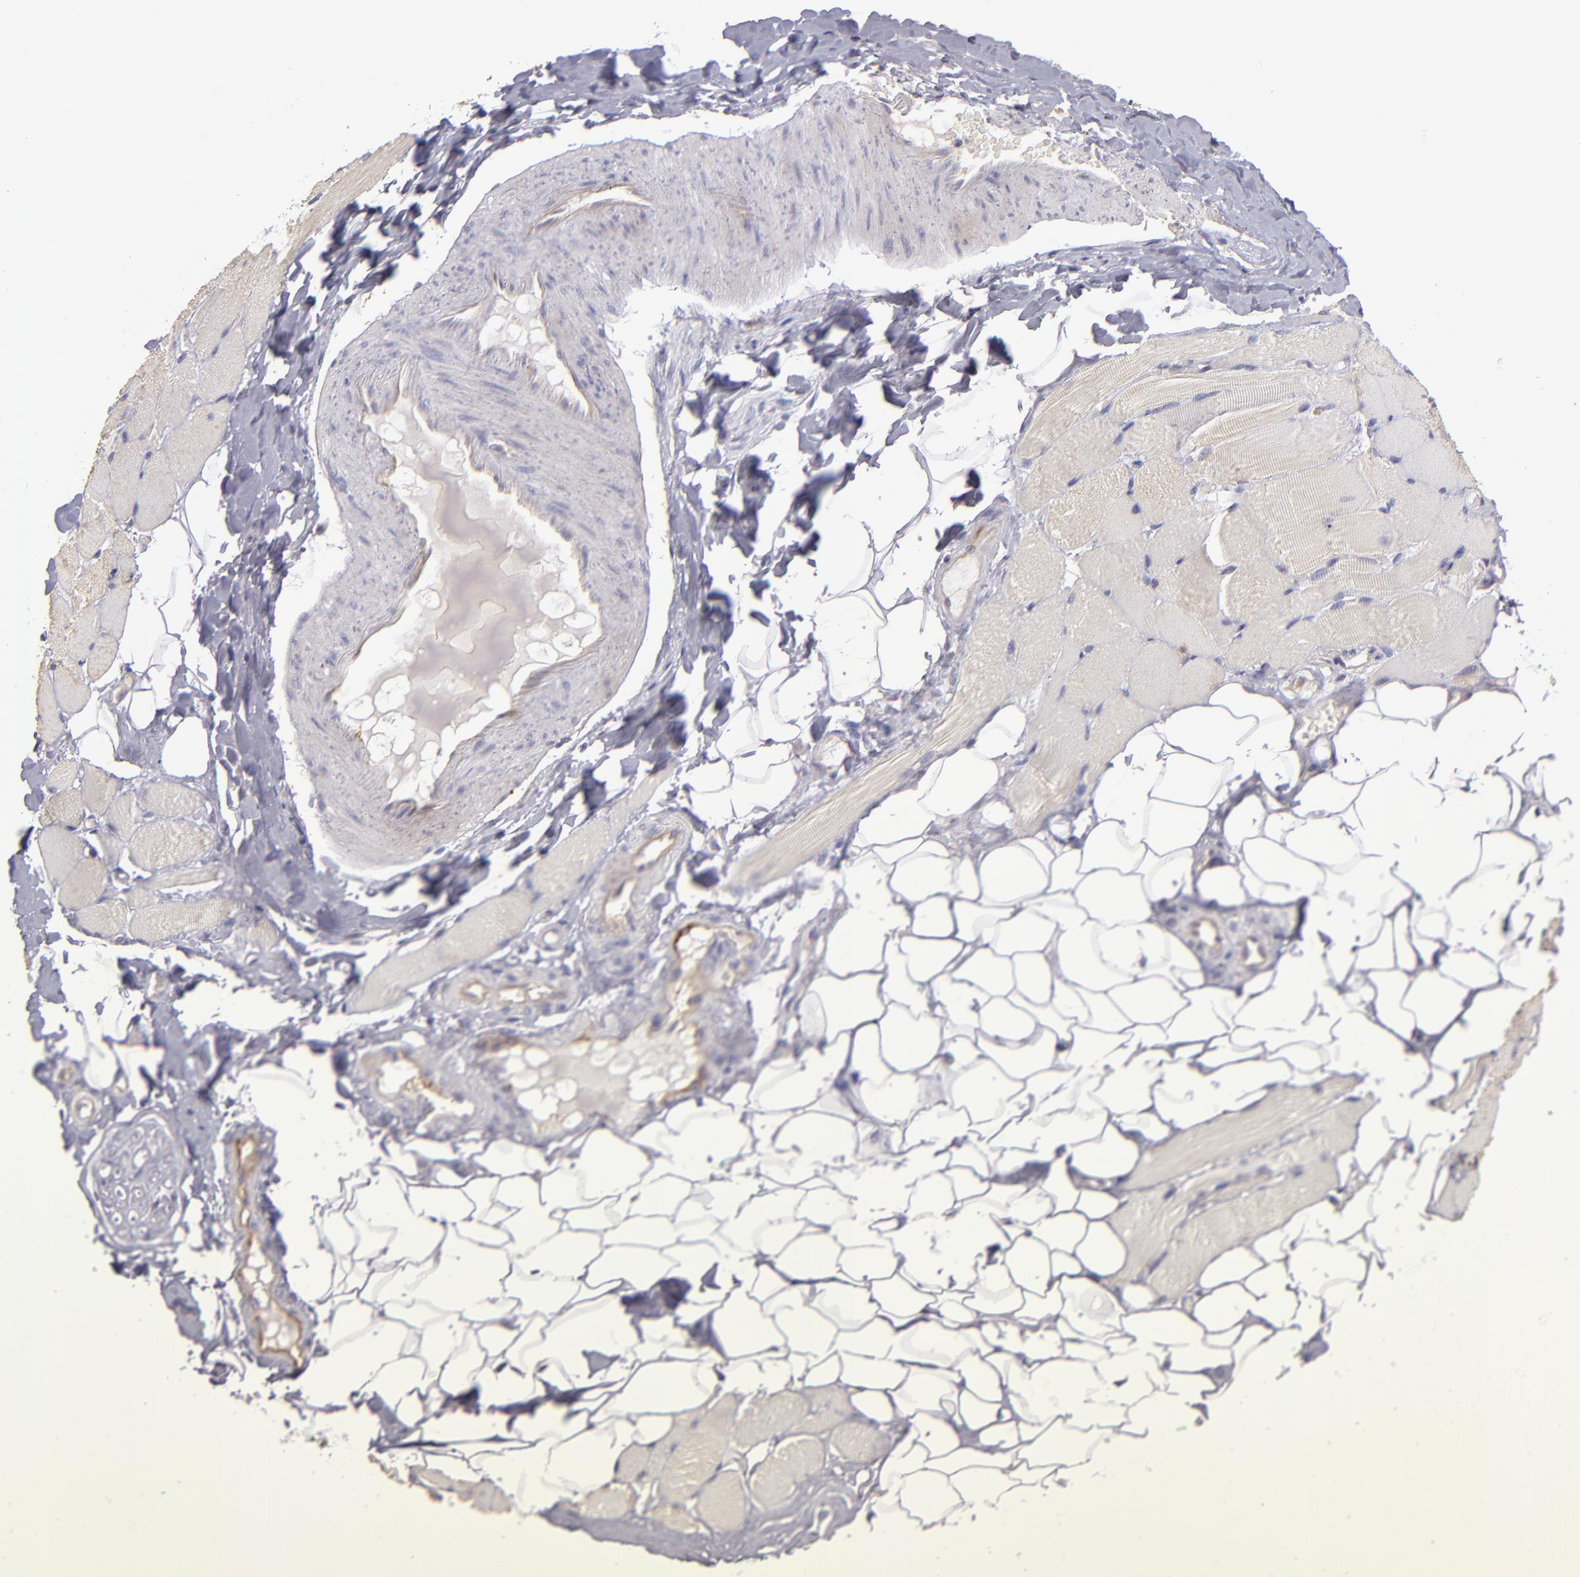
{"staining": {"intensity": "negative", "quantity": "none", "location": "none"}, "tissue": "skeletal muscle", "cell_type": "Myocytes", "image_type": "normal", "snomed": [{"axis": "morphology", "description": "Normal tissue, NOS"}, {"axis": "topography", "description": "Skeletal muscle"}, {"axis": "topography", "description": "Peripheral nerve tissue"}], "caption": "The immunohistochemistry (IHC) histopathology image has no significant positivity in myocytes of skeletal muscle.", "gene": "THBD", "patient": {"sex": "female", "age": 84}}